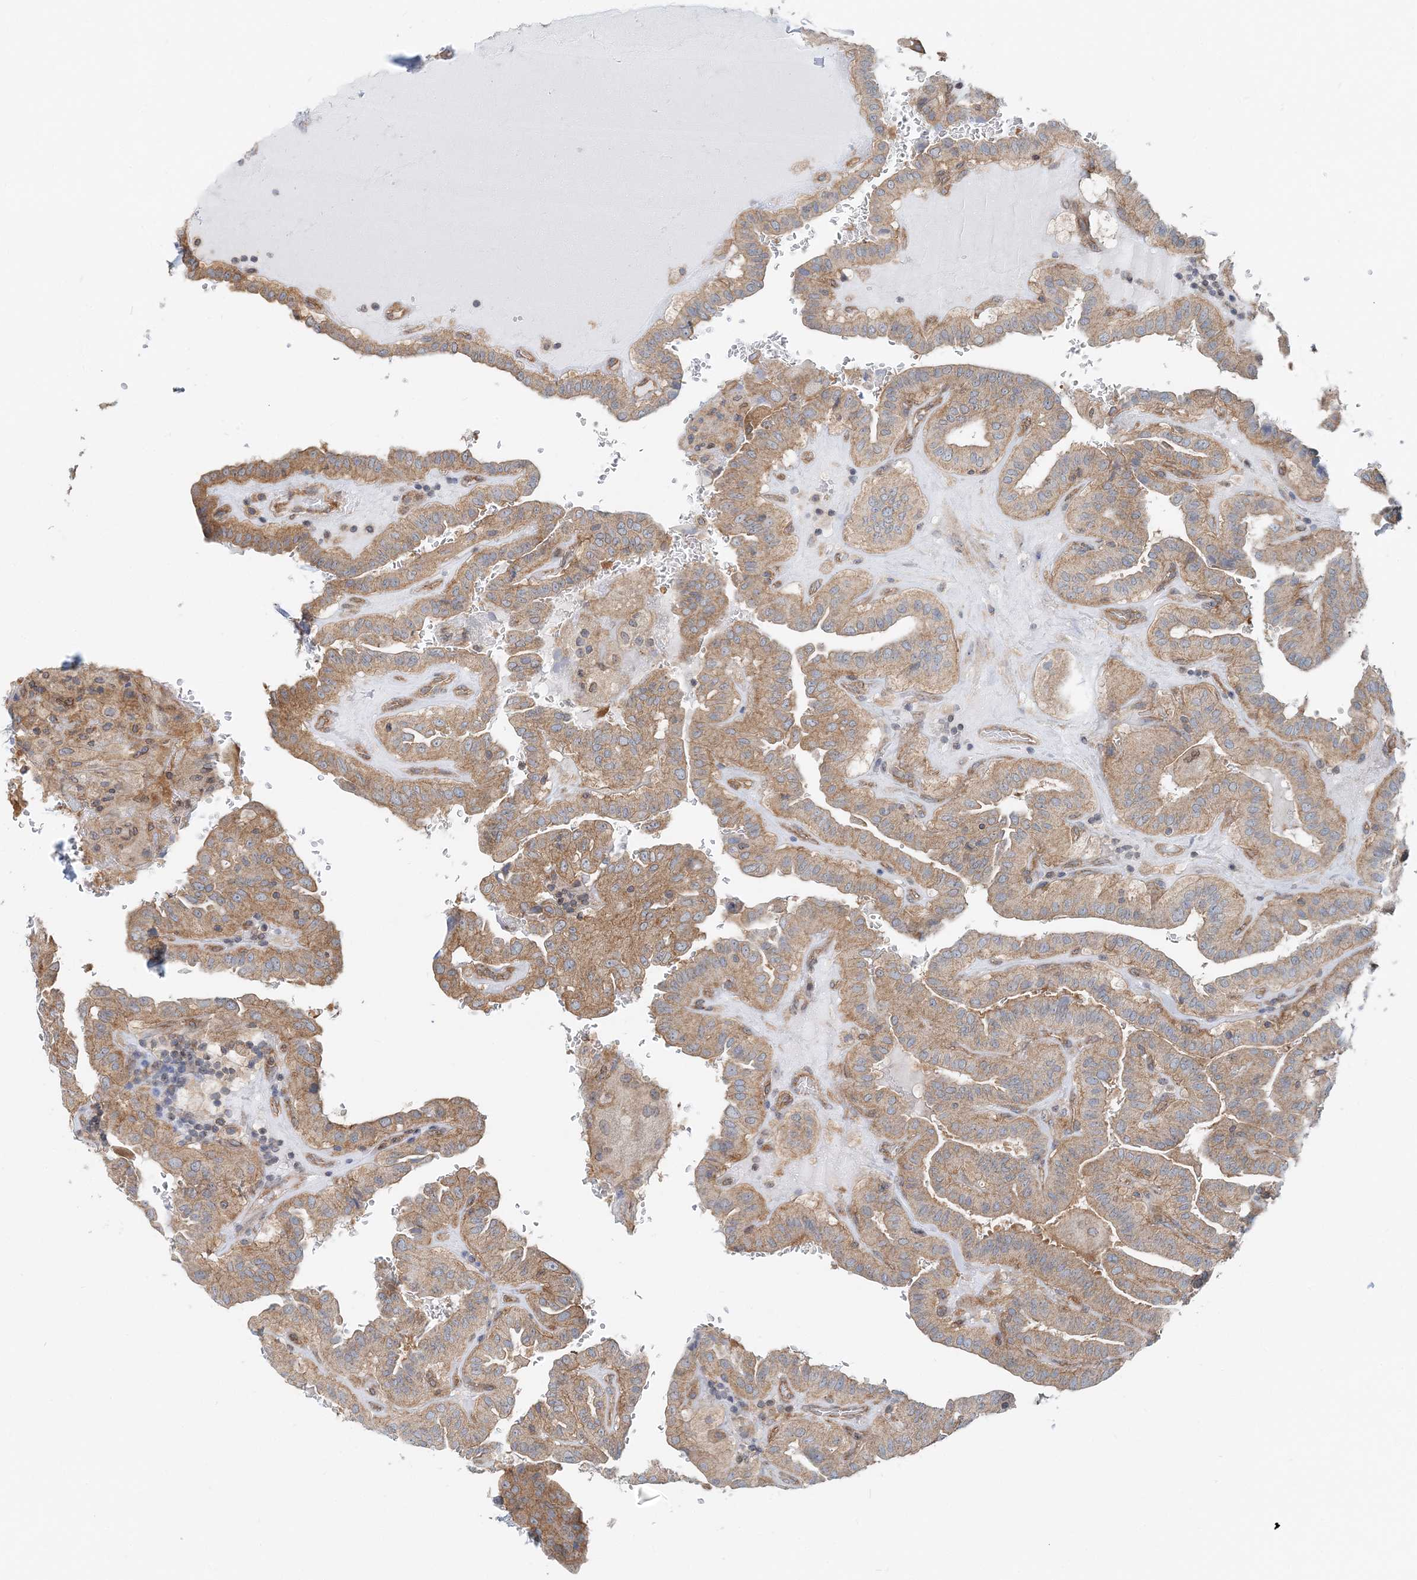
{"staining": {"intensity": "moderate", "quantity": ">75%", "location": "cytoplasmic/membranous"}, "tissue": "thyroid cancer", "cell_type": "Tumor cells", "image_type": "cancer", "snomed": [{"axis": "morphology", "description": "Papillary adenocarcinoma, NOS"}, {"axis": "topography", "description": "Thyroid gland"}], "caption": "Papillary adenocarcinoma (thyroid) stained with a protein marker displays moderate staining in tumor cells.", "gene": "MOB4", "patient": {"sex": "male", "age": 77}}